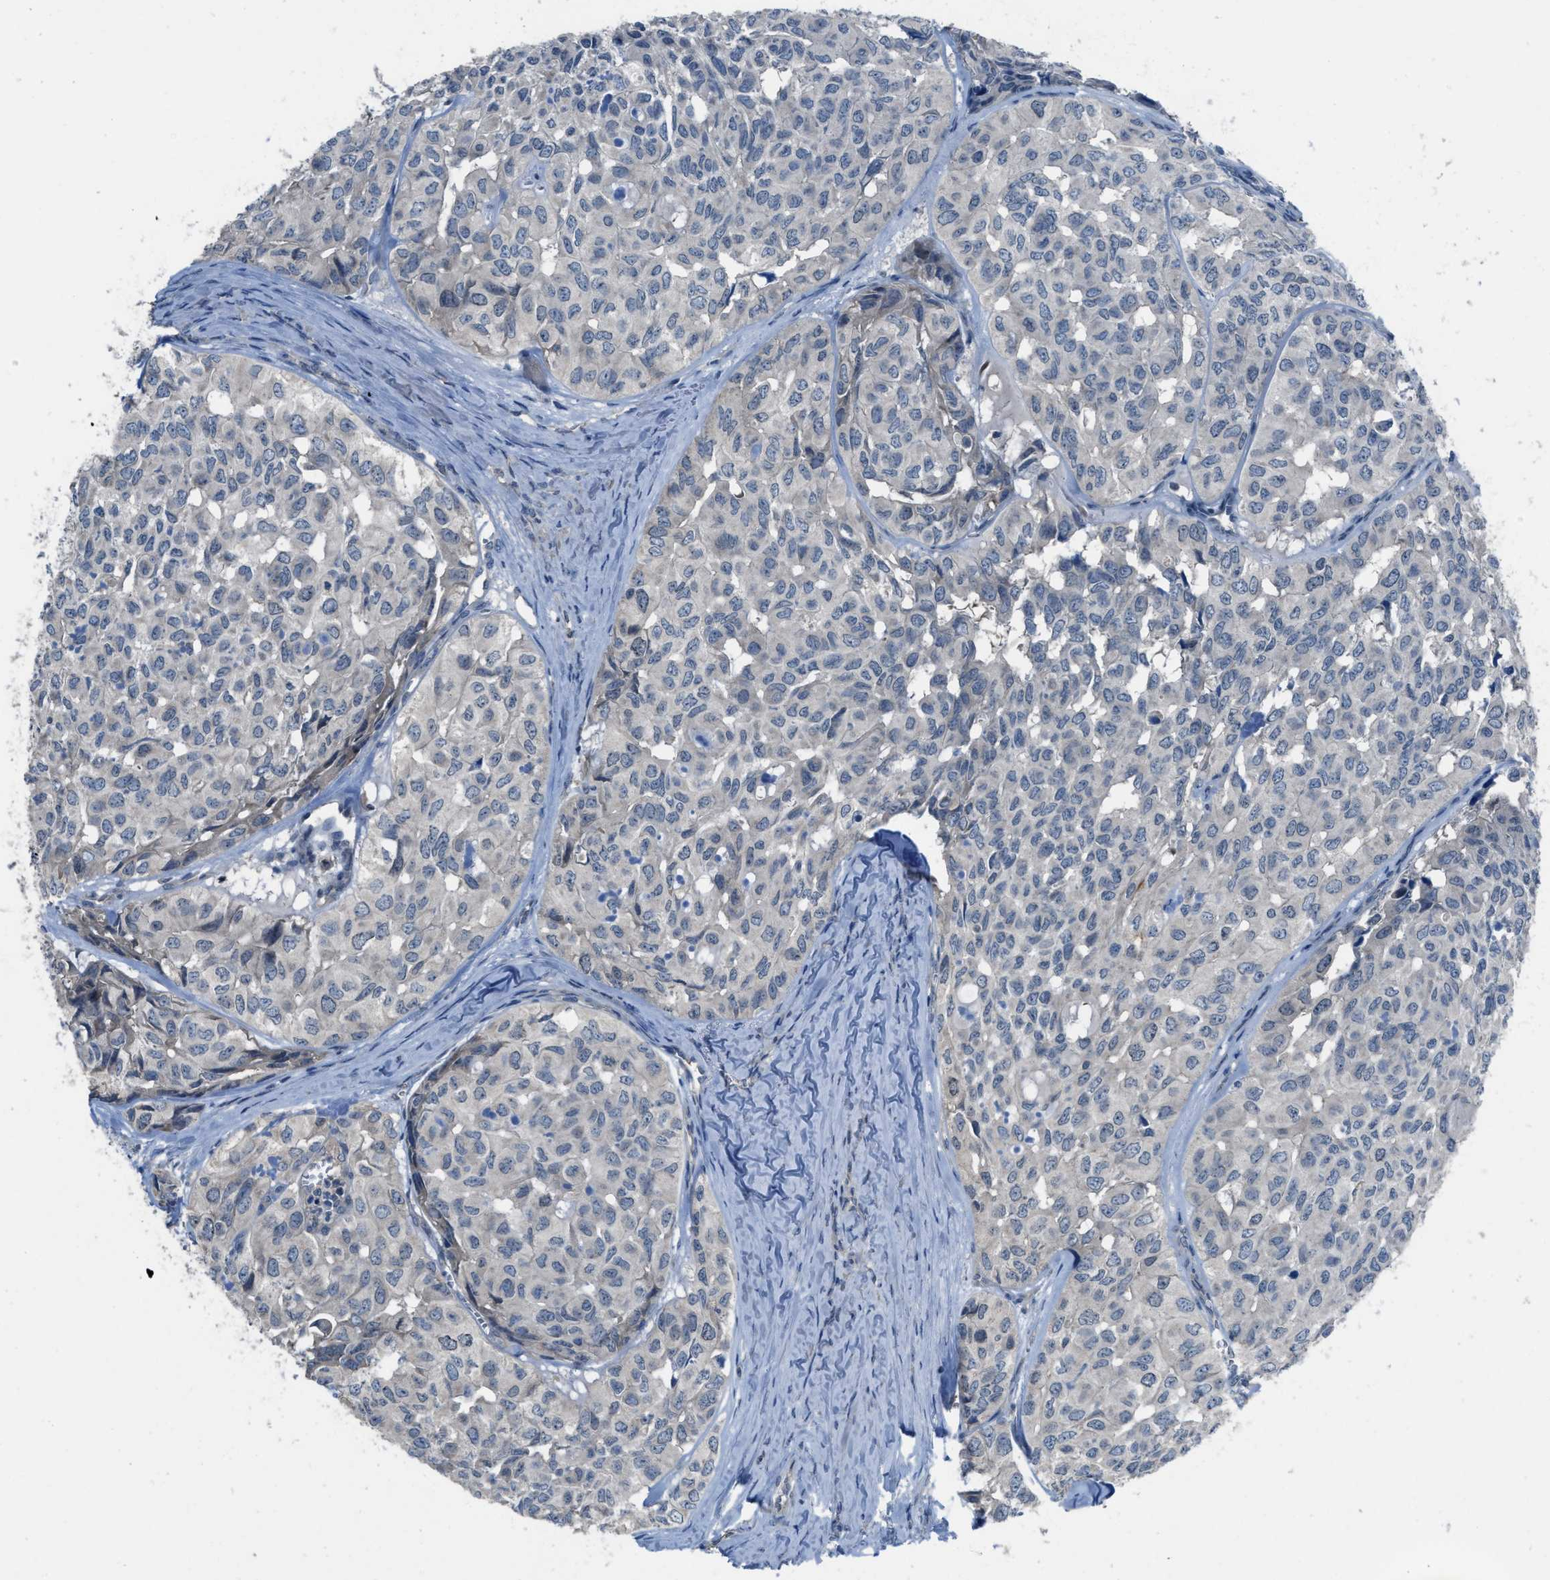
{"staining": {"intensity": "negative", "quantity": "none", "location": "none"}, "tissue": "head and neck cancer", "cell_type": "Tumor cells", "image_type": "cancer", "snomed": [{"axis": "morphology", "description": "Adenocarcinoma, NOS"}, {"axis": "topography", "description": "Salivary gland, NOS"}, {"axis": "topography", "description": "Head-Neck"}], "caption": "A micrograph of human head and neck cancer (adenocarcinoma) is negative for staining in tumor cells.", "gene": "MIS18A", "patient": {"sex": "female", "age": 76}}